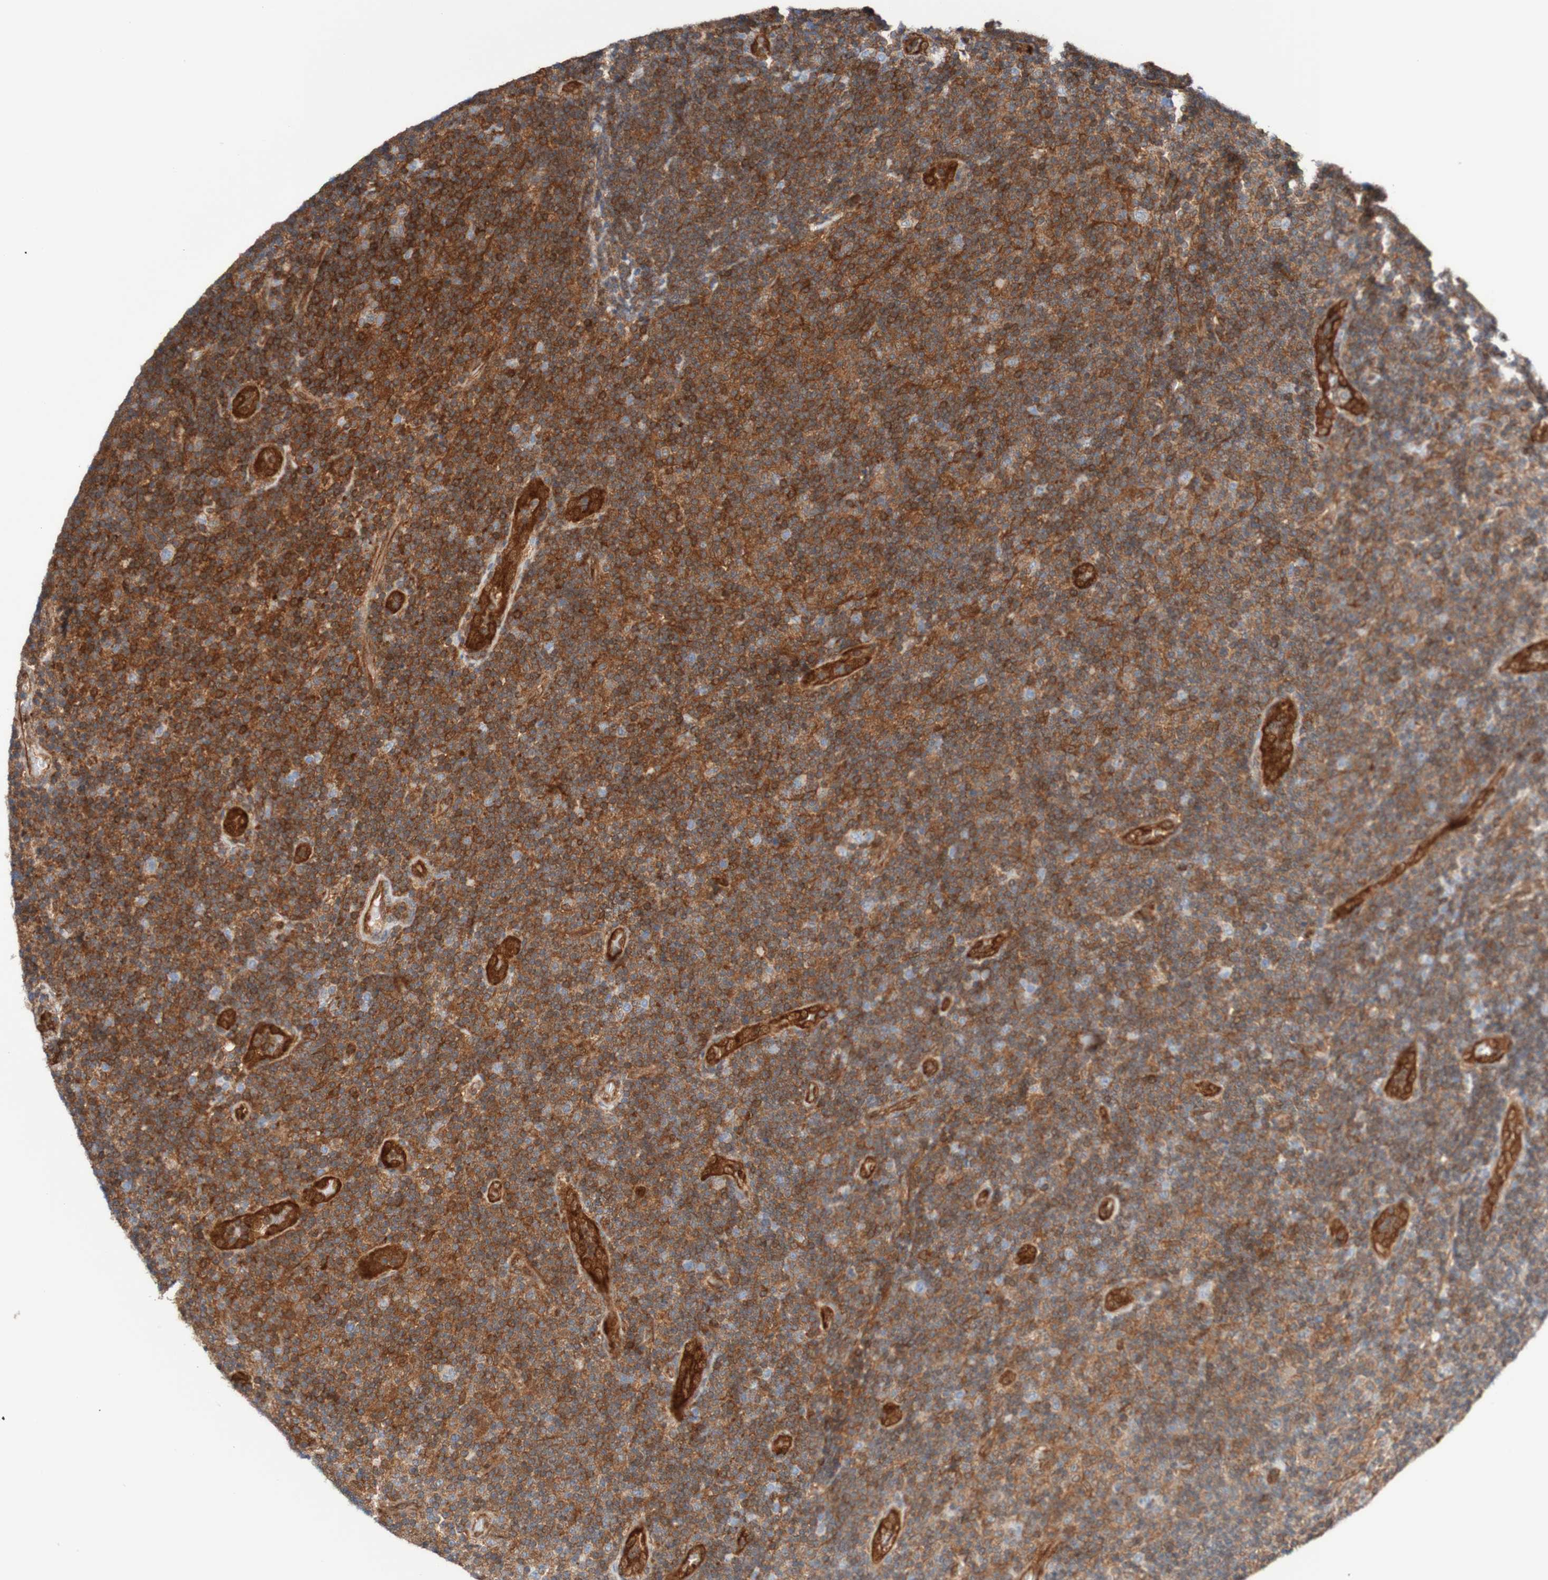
{"staining": {"intensity": "strong", "quantity": "25%-75%", "location": "cytoplasmic/membranous"}, "tissue": "lymphoma", "cell_type": "Tumor cells", "image_type": "cancer", "snomed": [{"axis": "morphology", "description": "Malignant lymphoma, non-Hodgkin's type, Low grade"}, {"axis": "topography", "description": "Lymph node"}], "caption": "Immunohistochemical staining of lymphoma demonstrates high levels of strong cytoplasmic/membranous expression in about 25%-75% of tumor cells. (IHC, brightfield microscopy, high magnification).", "gene": "RIGI", "patient": {"sex": "male", "age": 83}}